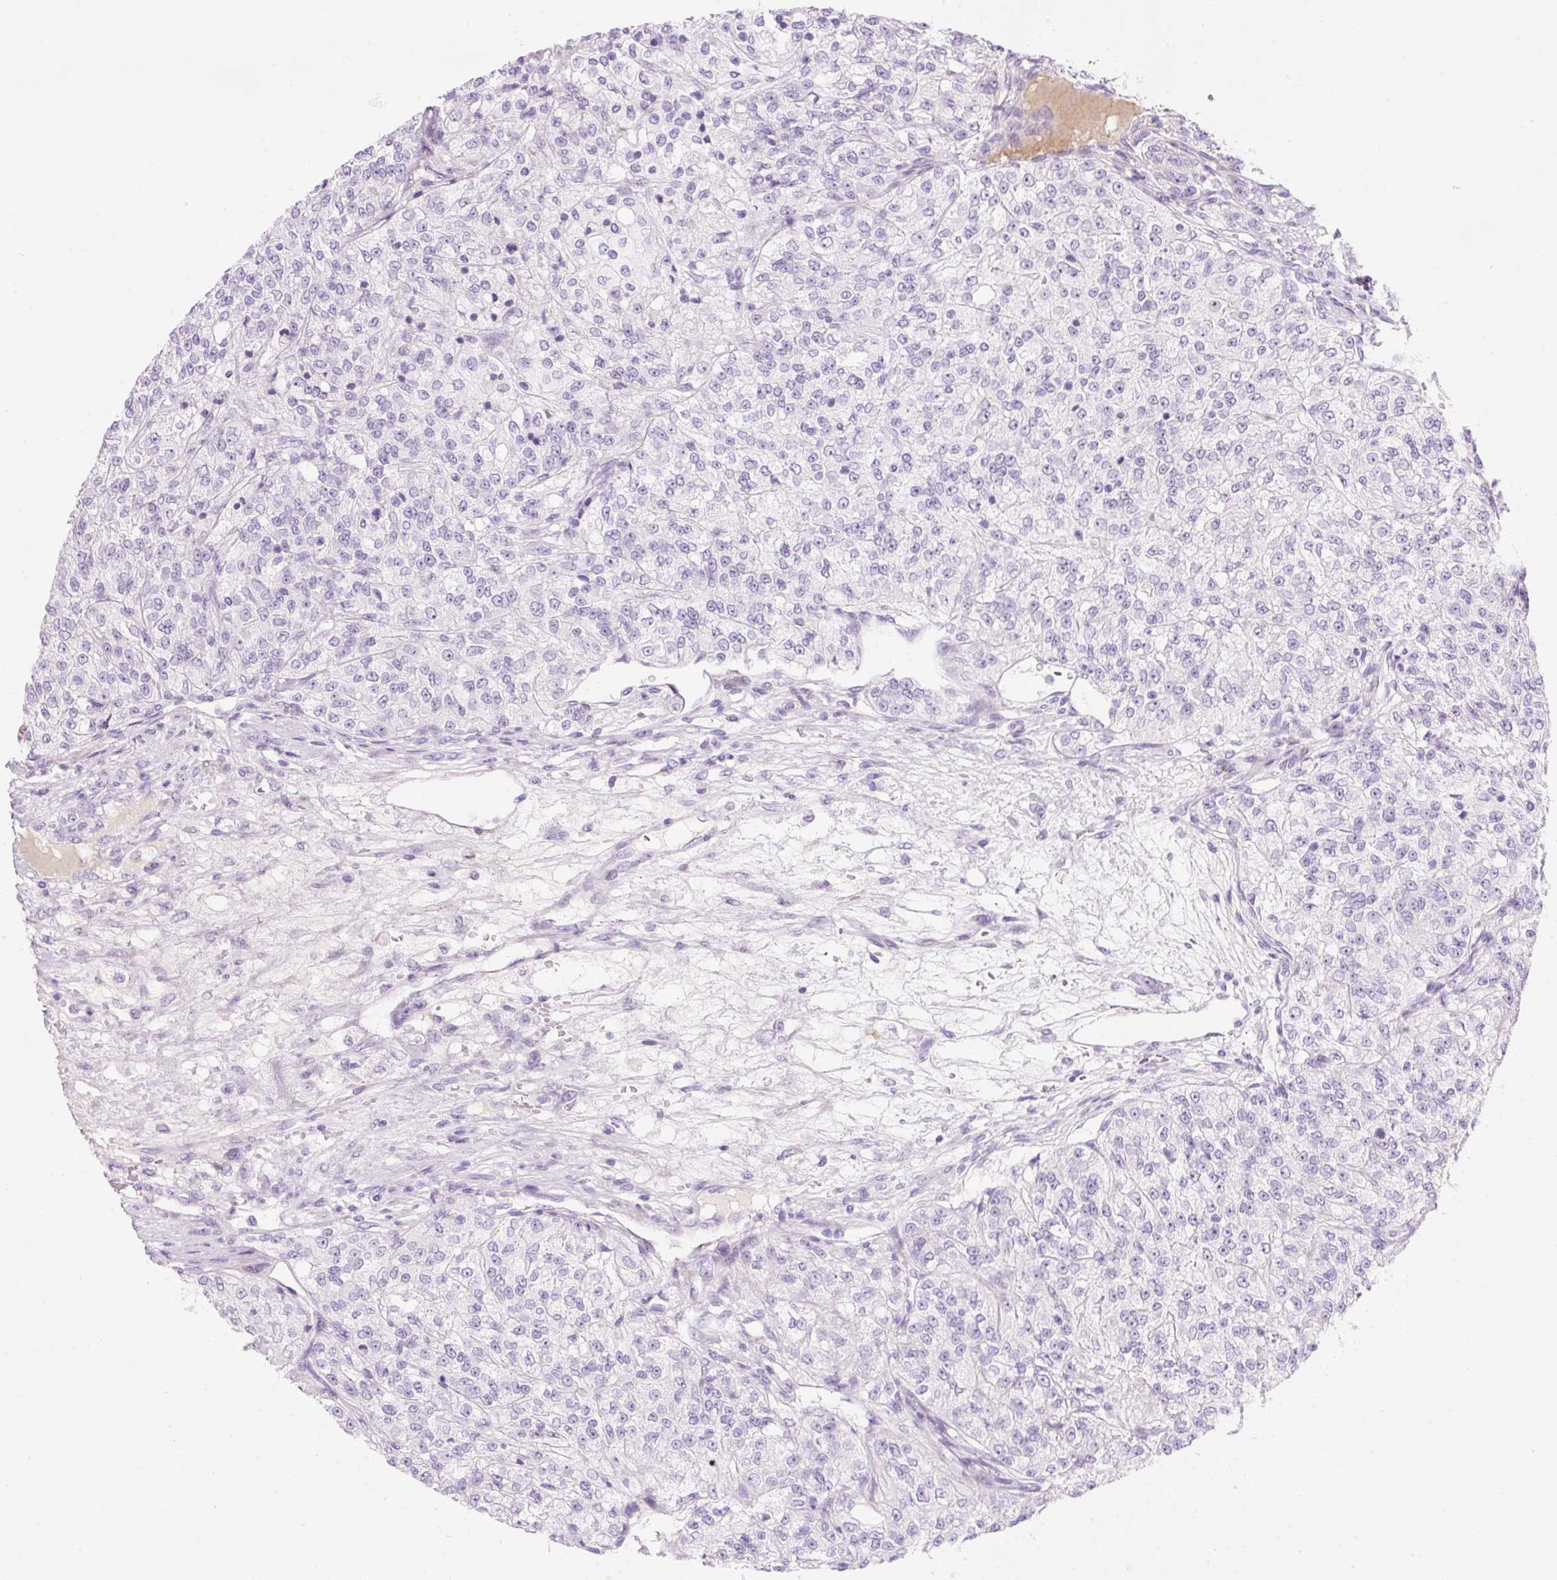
{"staining": {"intensity": "negative", "quantity": "none", "location": "none"}, "tissue": "renal cancer", "cell_type": "Tumor cells", "image_type": "cancer", "snomed": [{"axis": "morphology", "description": "Adenocarcinoma, NOS"}, {"axis": "topography", "description": "Kidney"}], "caption": "Adenocarcinoma (renal) was stained to show a protein in brown. There is no significant positivity in tumor cells.", "gene": "ZNF121", "patient": {"sex": "female", "age": 63}}